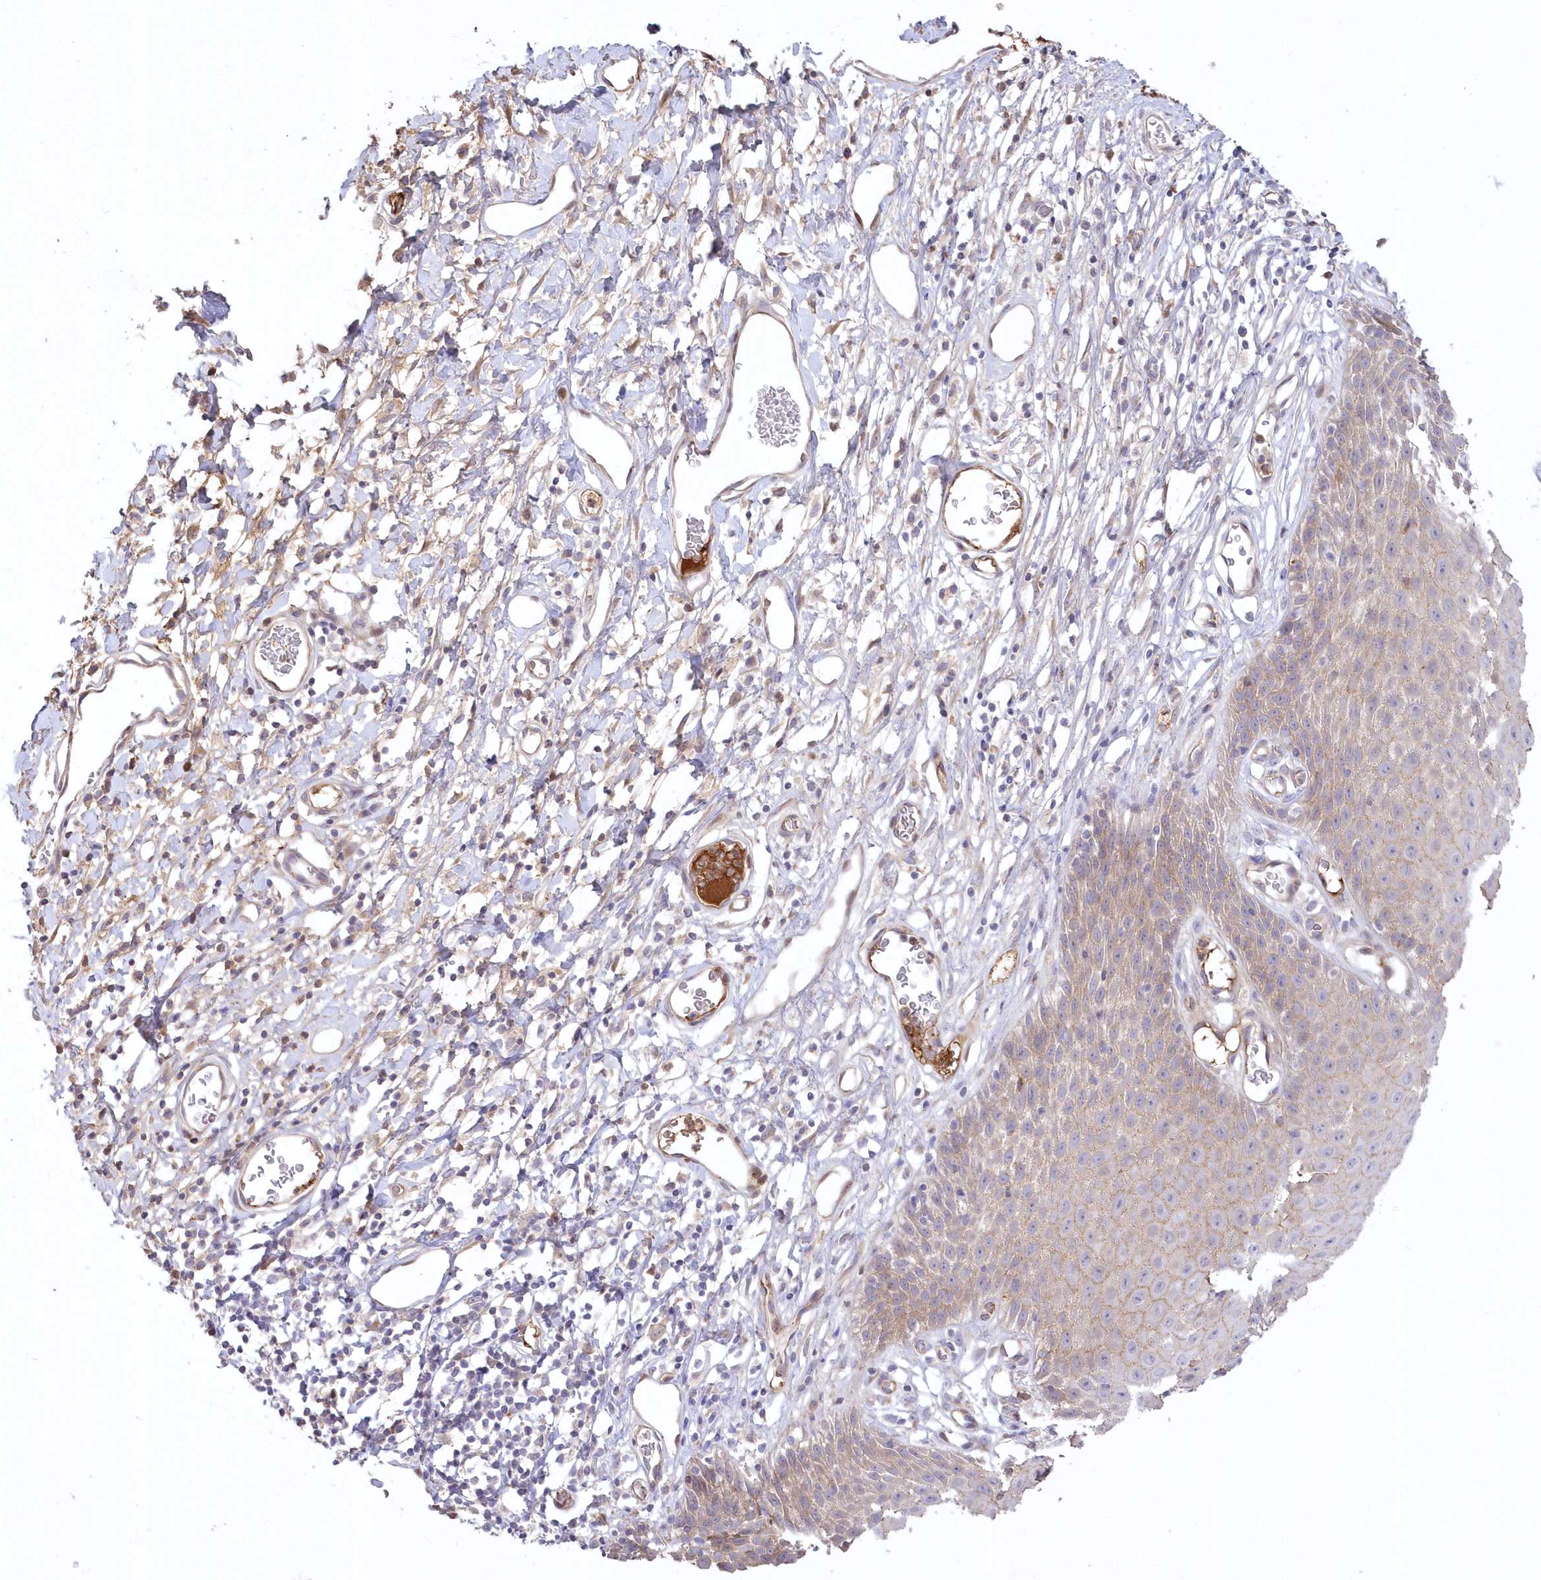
{"staining": {"intensity": "moderate", "quantity": "<25%", "location": "cytoplasmic/membranous"}, "tissue": "skin", "cell_type": "Epidermal cells", "image_type": "normal", "snomed": [{"axis": "morphology", "description": "Normal tissue, NOS"}, {"axis": "topography", "description": "Vulva"}], "caption": "This histopathology image reveals IHC staining of unremarkable skin, with low moderate cytoplasmic/membranous positivity in about <25% of epidermal cells.", "gene": "WBP1L", "patient": {"sex": "female", "age": 68}}